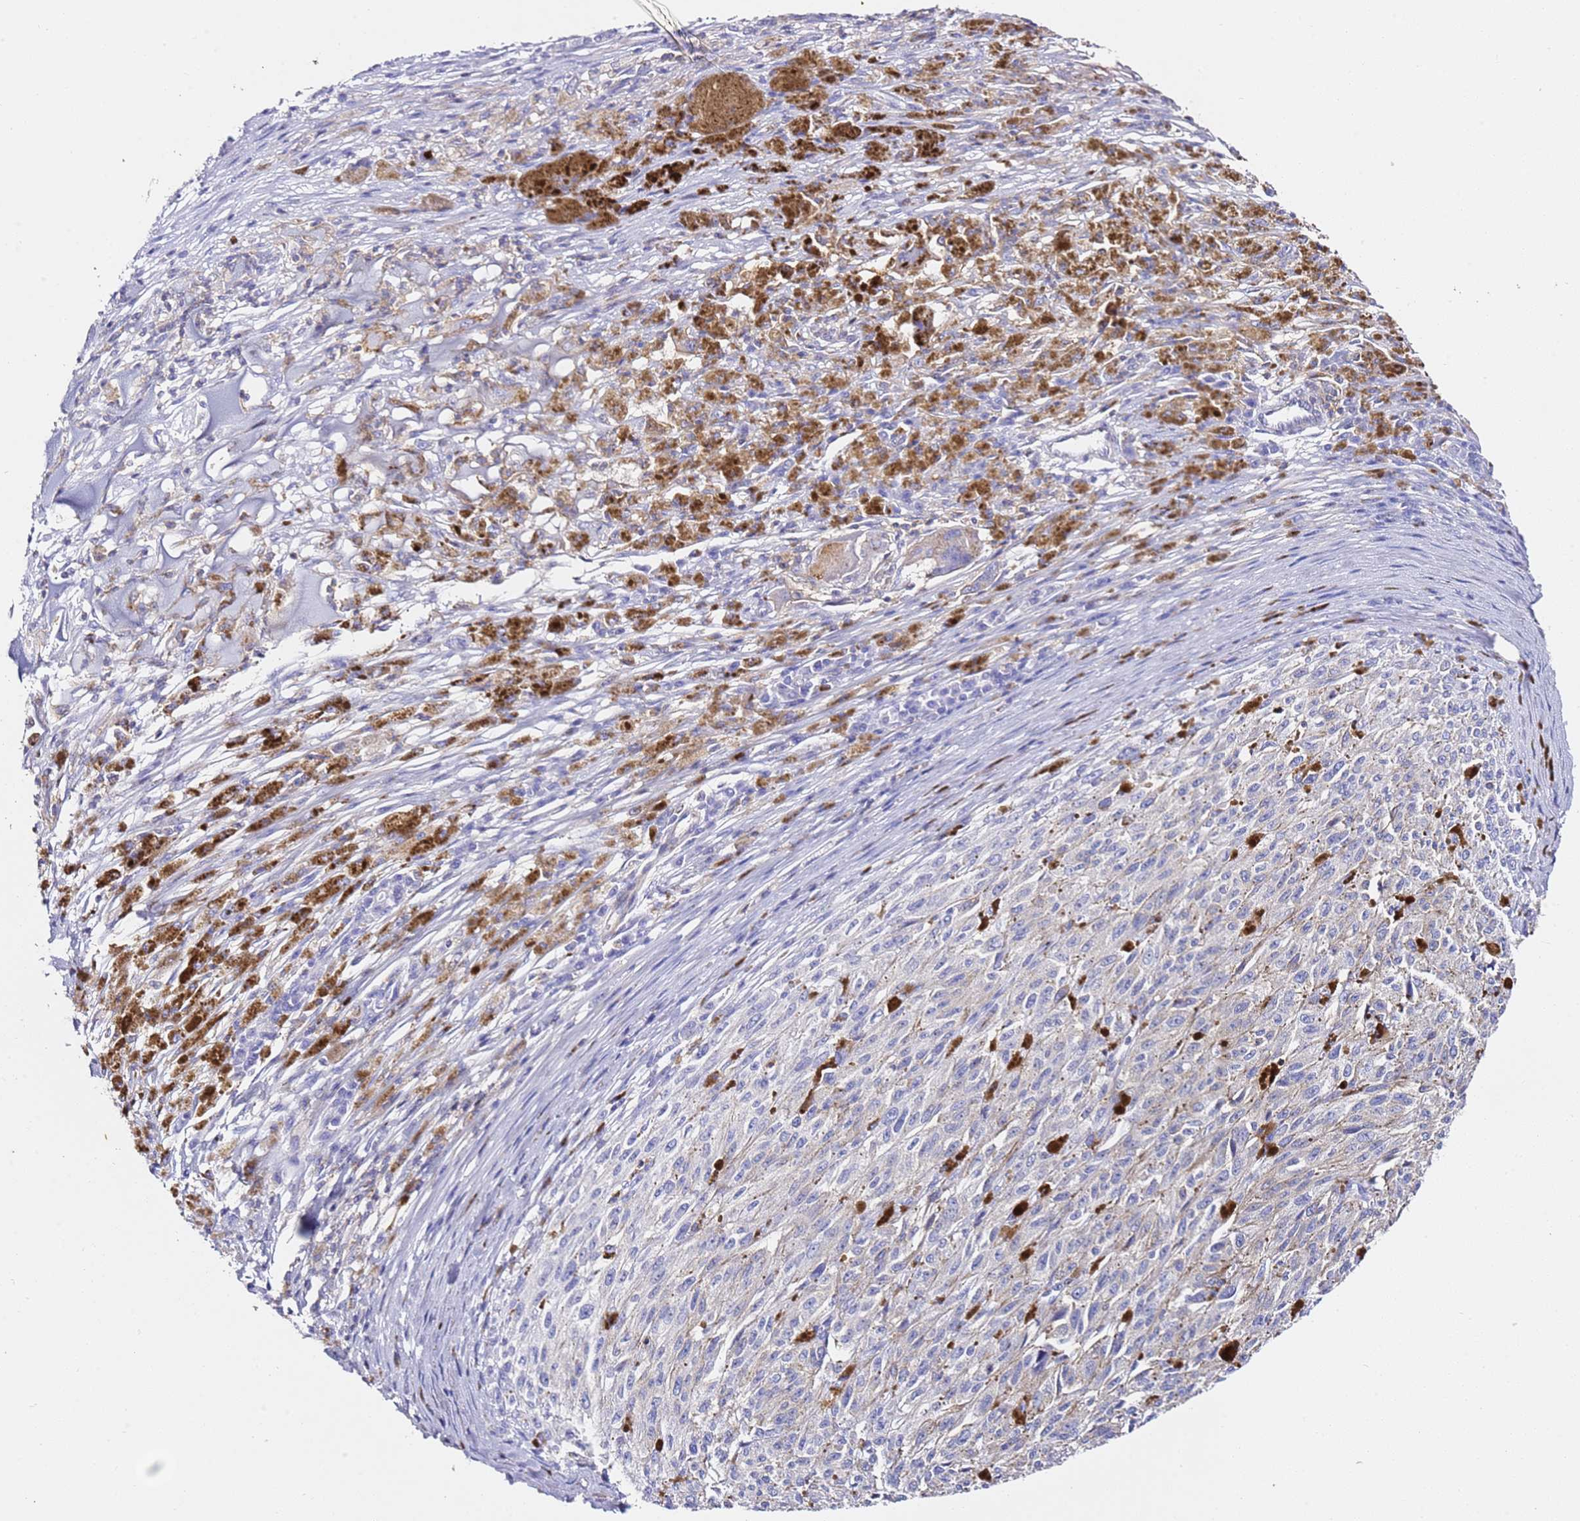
{"staining": {"intensity": "negative", "quantity": "none", "location": "none"}, "tissue": "melanoma", "cell_type": "Tumor cells", "image_type": "cancer", "snomed": [{"axis": "morphology", "description": "Malignant melanoma, NOS"}, {"axis": "topography", "description": "Skin"}], "caption": "This is an IHC micrograph of human malignant melanoma. There is no positivity in tumor cells.", "gene": "ZNF671", "patient": {"sex": "female", "age": 52}}